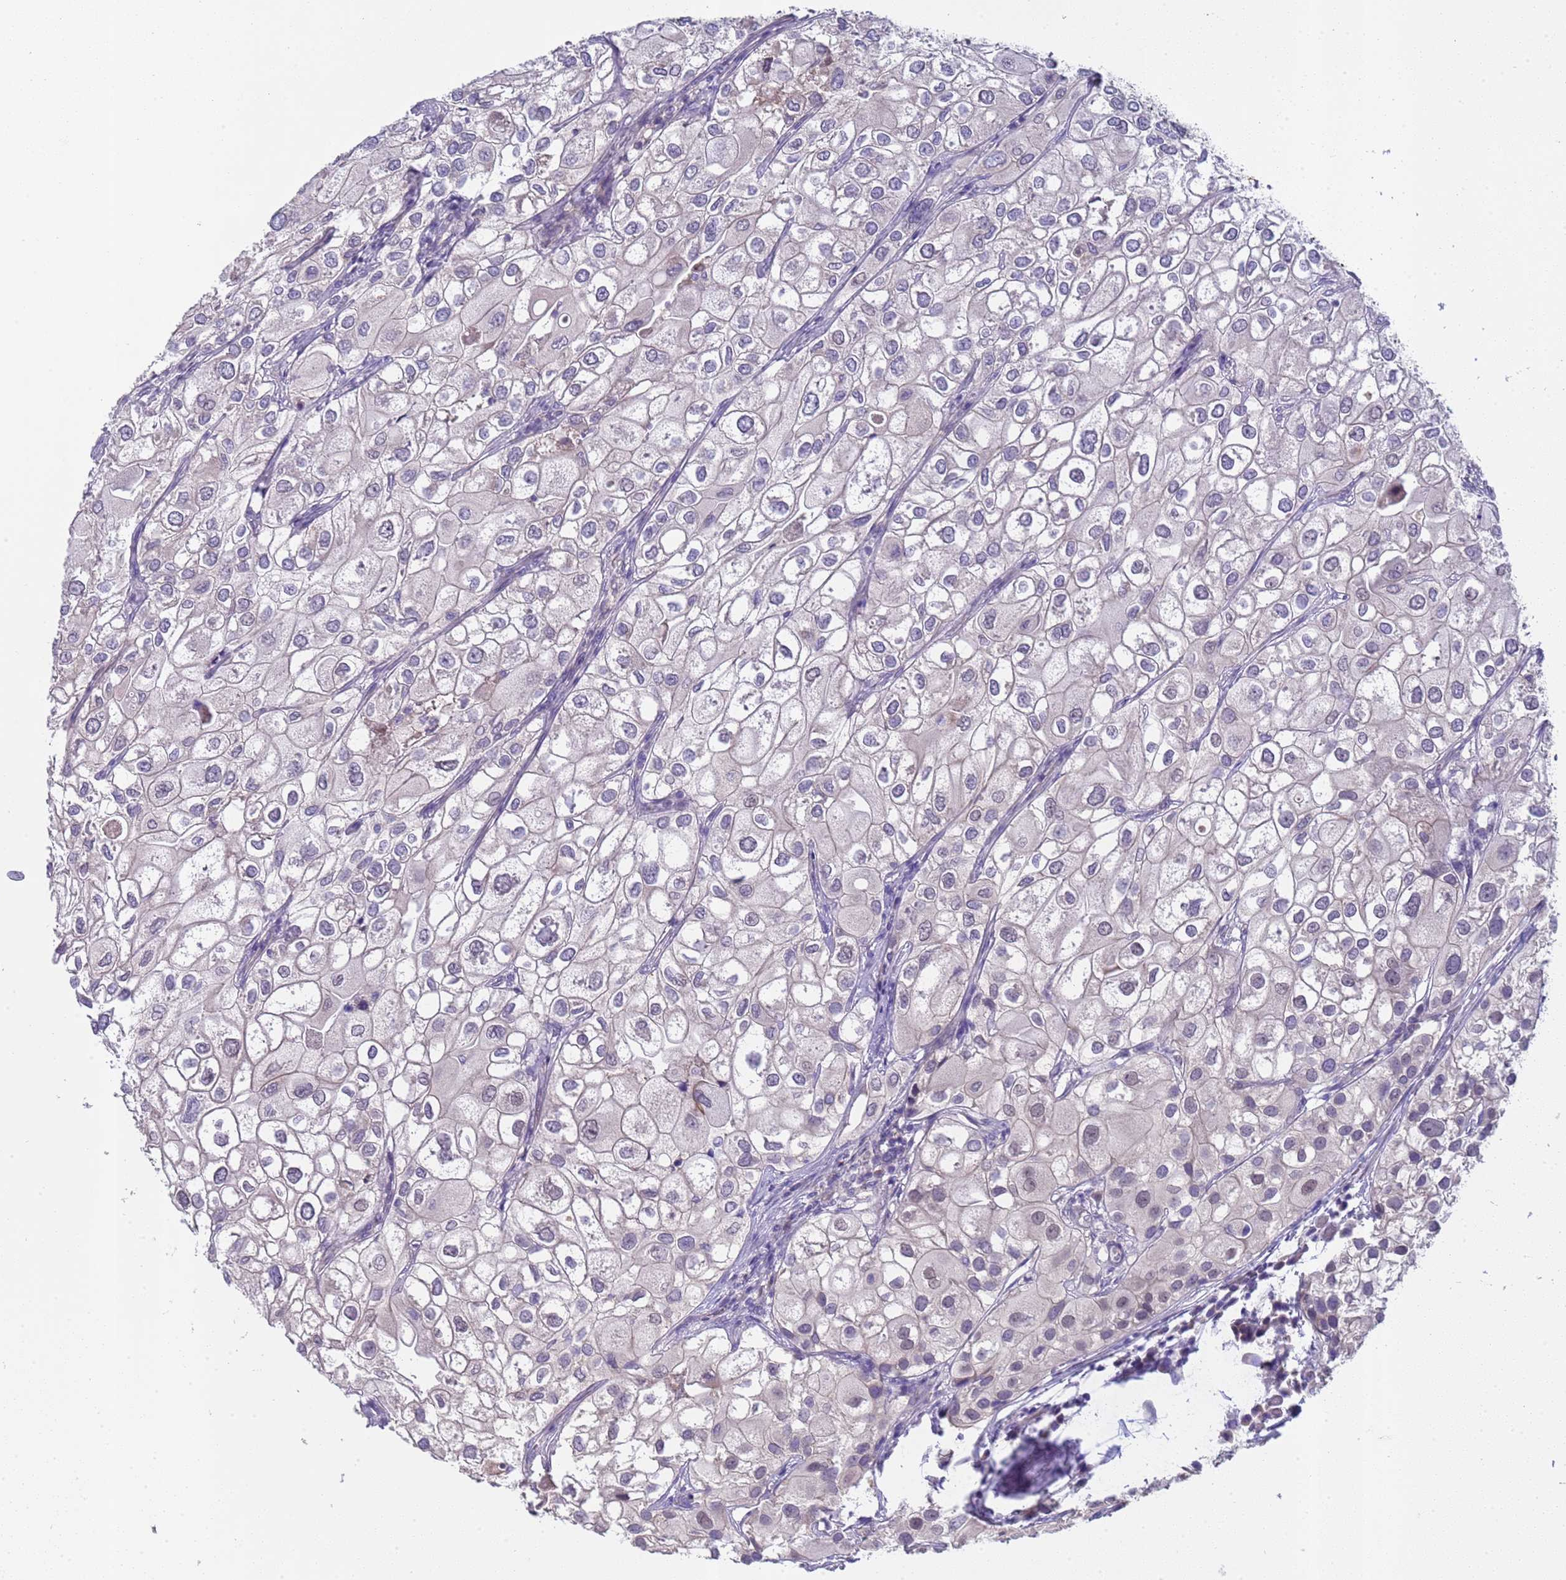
{"staining": {"intensity": "negative", "quantity": "none", "location": "none"}, "tissue": "urothelial cancer", "cell_type": "Tumor cells", "image_type": "cancer", "snomed": [{"axis": "morphology", "description": "Urothelial carcinoma, High grade"}, {"axis": "topography", "description": "Urinary bladder"}], "caption": "Protein analysis of urothelial carcinoma (high-grade) exhibits no significant staining in tumor cells.", "gene": "TRMT10A", "patient": {"sex": "male", "age": 64}}